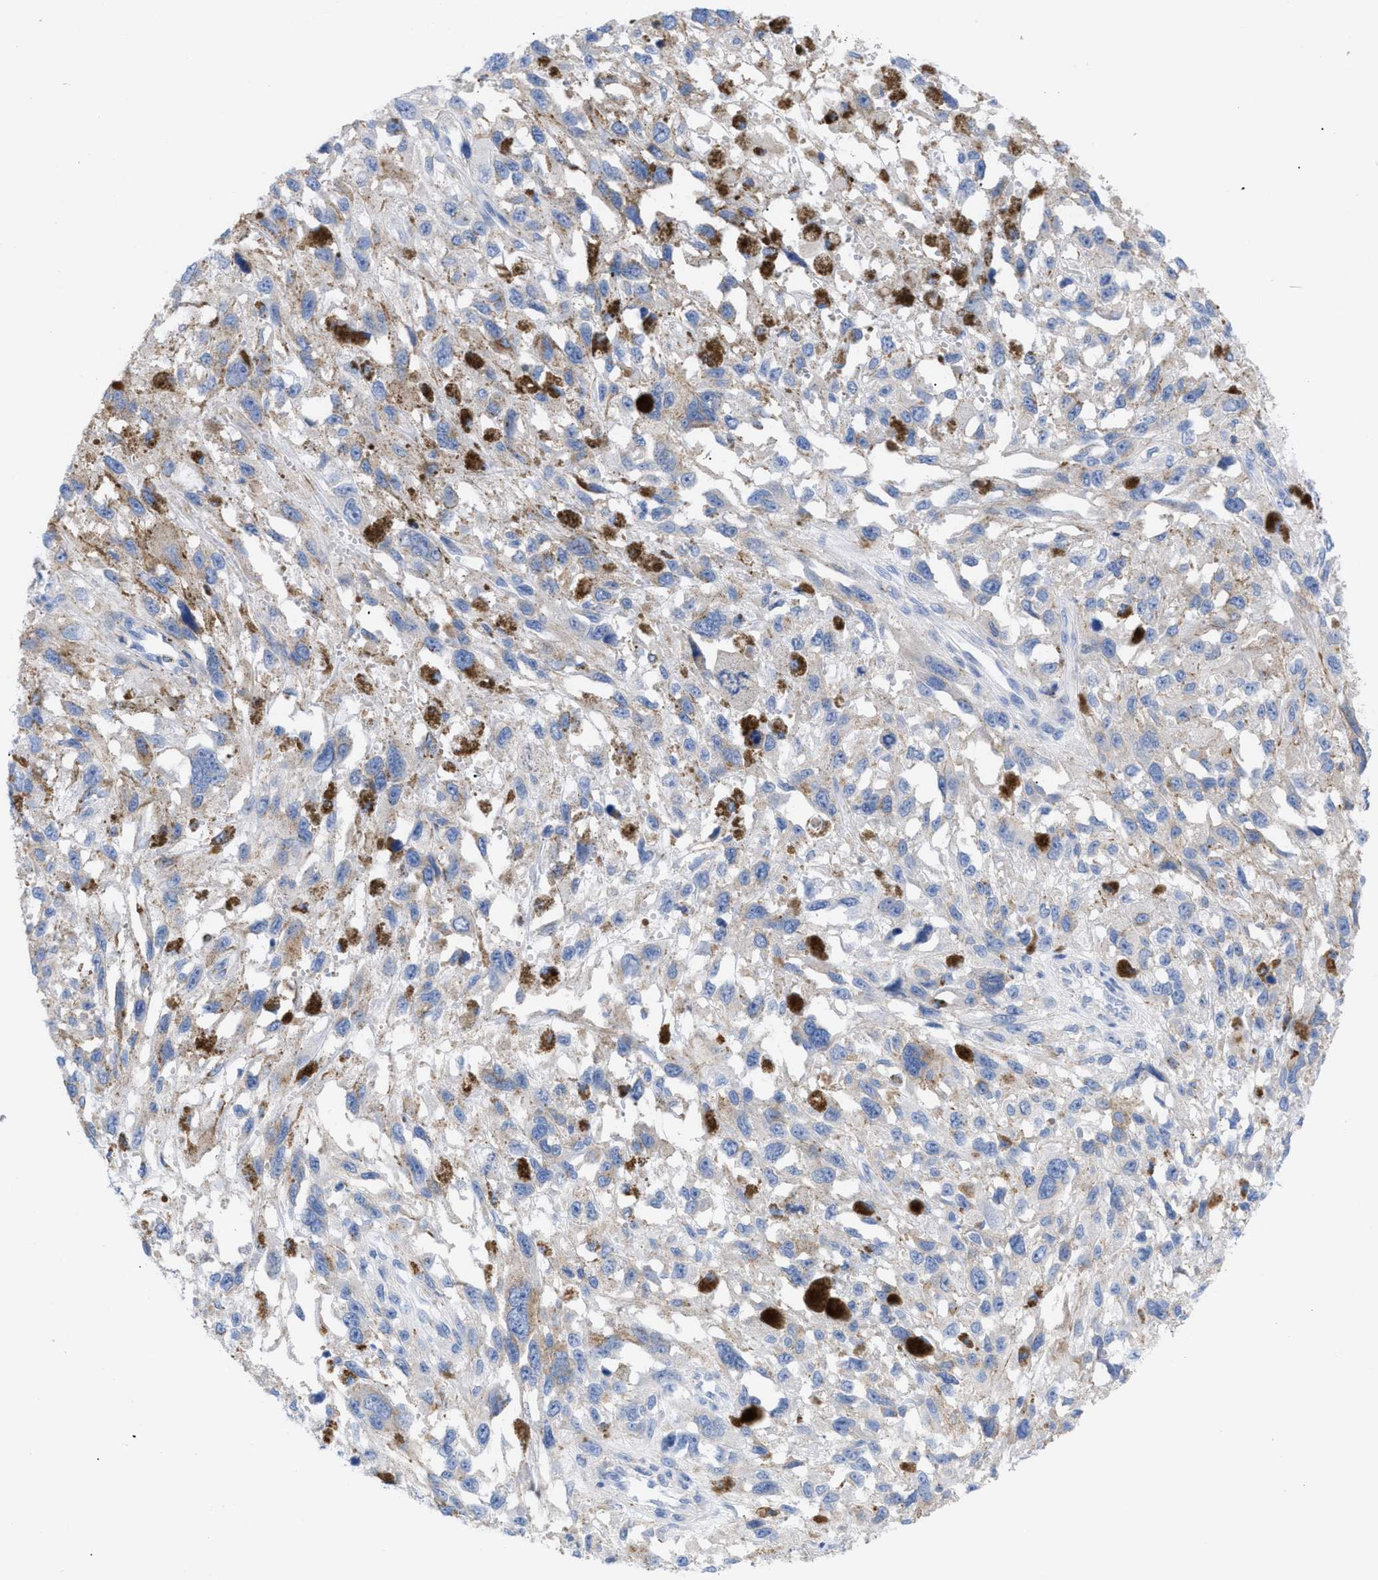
{"staining": {"intensity": "moderate", "quantity": "<25%", "location": "cytoplasmic/membranous"}, "tissue": "melanoma", "cell_type": "Tumor cells", "image_type": "cancer", "snomed": [{"axis": "morphology", "description": "Malignant melanoma, Metastatic site"}, {"axis": "topography", "description": "Lymph node"}], "caption": "This histopathology image demonstrates immunohistochemistry (IHC) staining of human melanoma, with low moderate cytoplasmic/membranous expression in about <25% of tumor cells.", "gene": "DRAM2", "patient": {"sex": "male", "age": 59}}